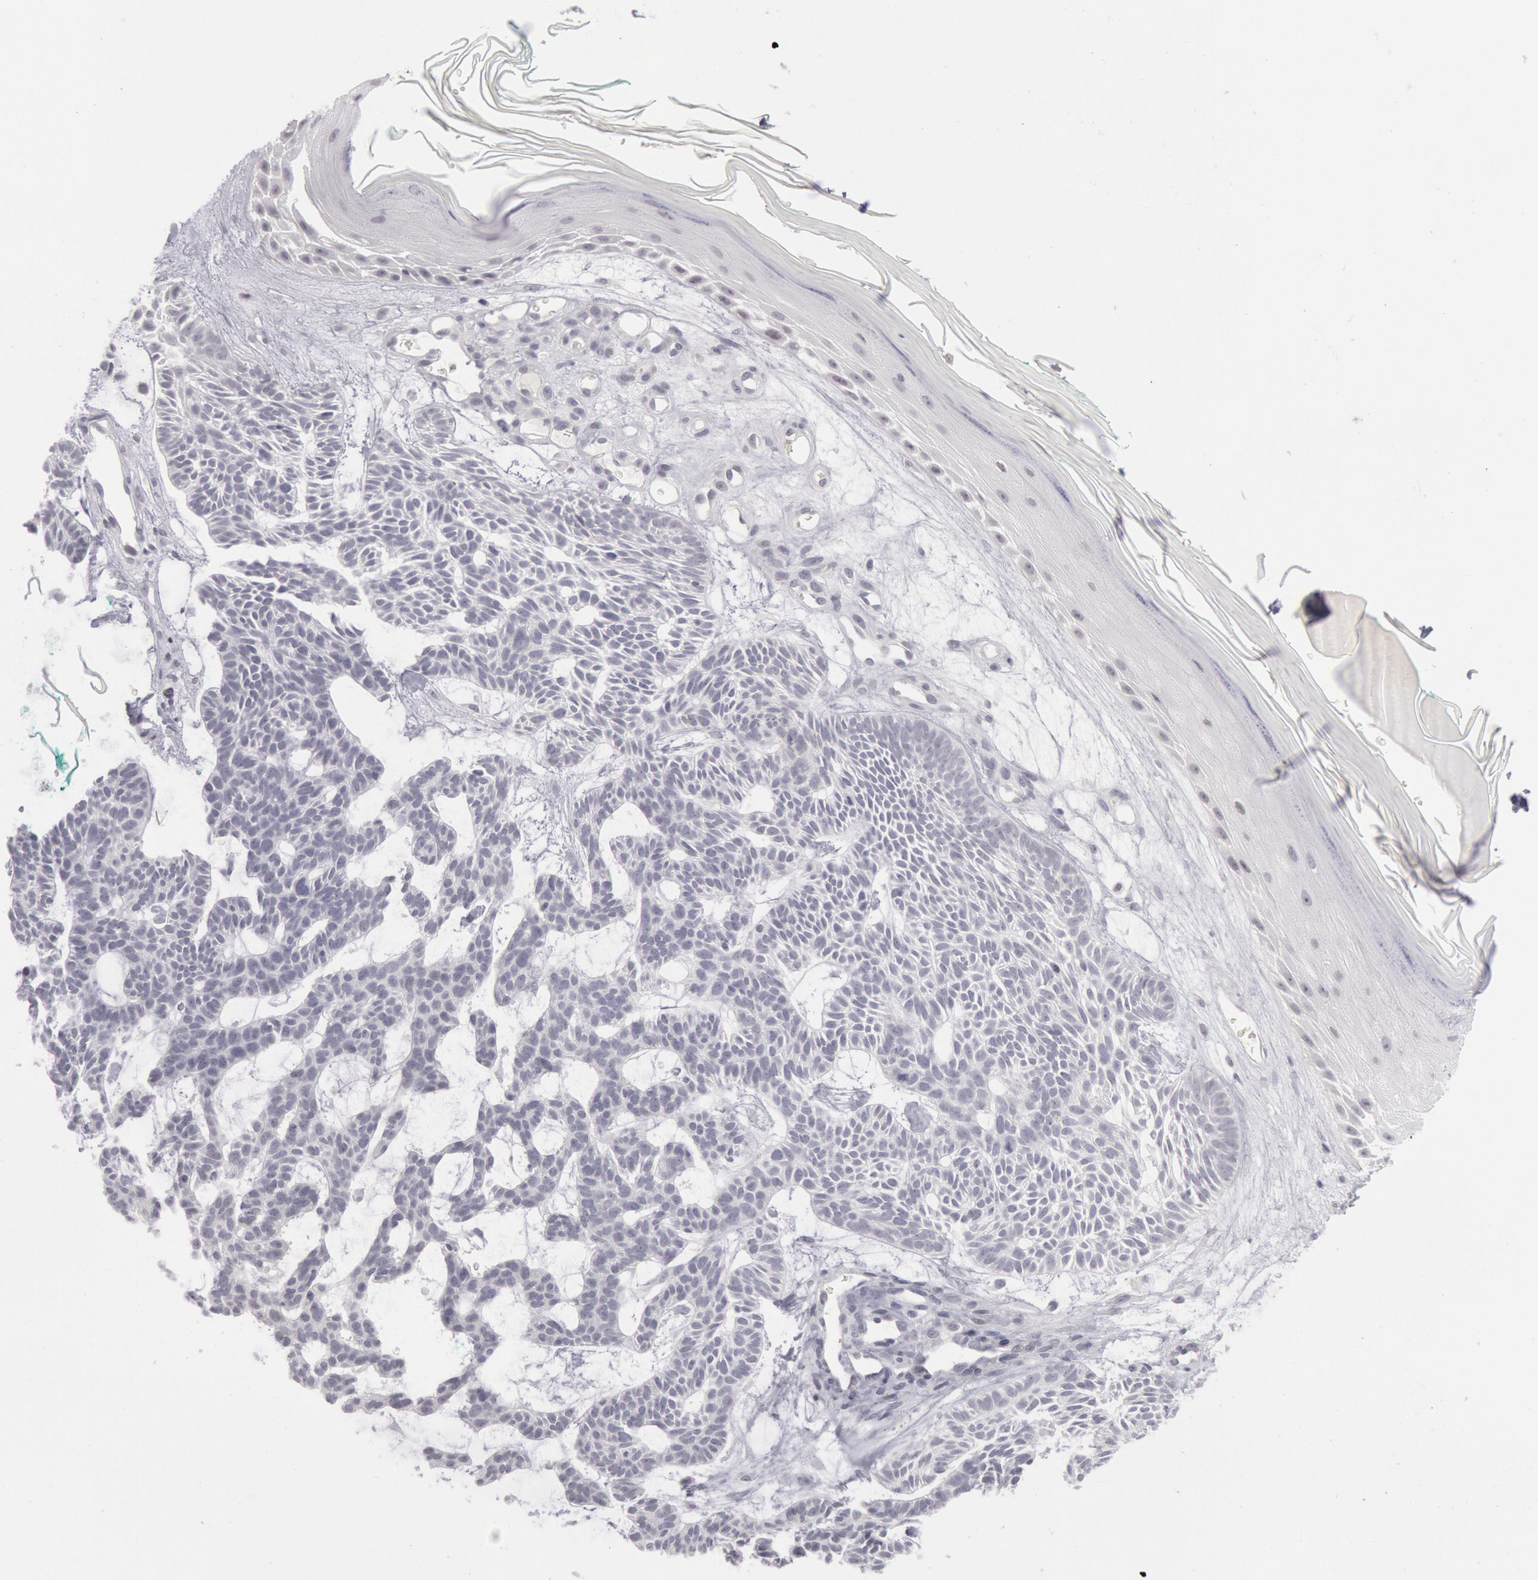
{"staining": {"intensity": "negative", "quantity": "none", "location": "none"}, "tissue": "skin cancer", "cell_type": "Tumor cells", "image_type": "cancer", "snomed": [{"axis": "morphology", "description": "Basal cell carcinoma"}, {"axis": "topography", "description": "Skin"}], "caption": "Basal cell carcinoma (skin) was stained to show a protein in brown. There is no significant positivity in tumor cells. Brightfield microscopy of immunohistochemistry (IHC) stained with DAB (3,3'-diaminobenzidine) (brown) and hematoxylin (blue), captured at high magnification.", "gene": "JOSD1", "patient": {"sex": "male", "age": 75}}